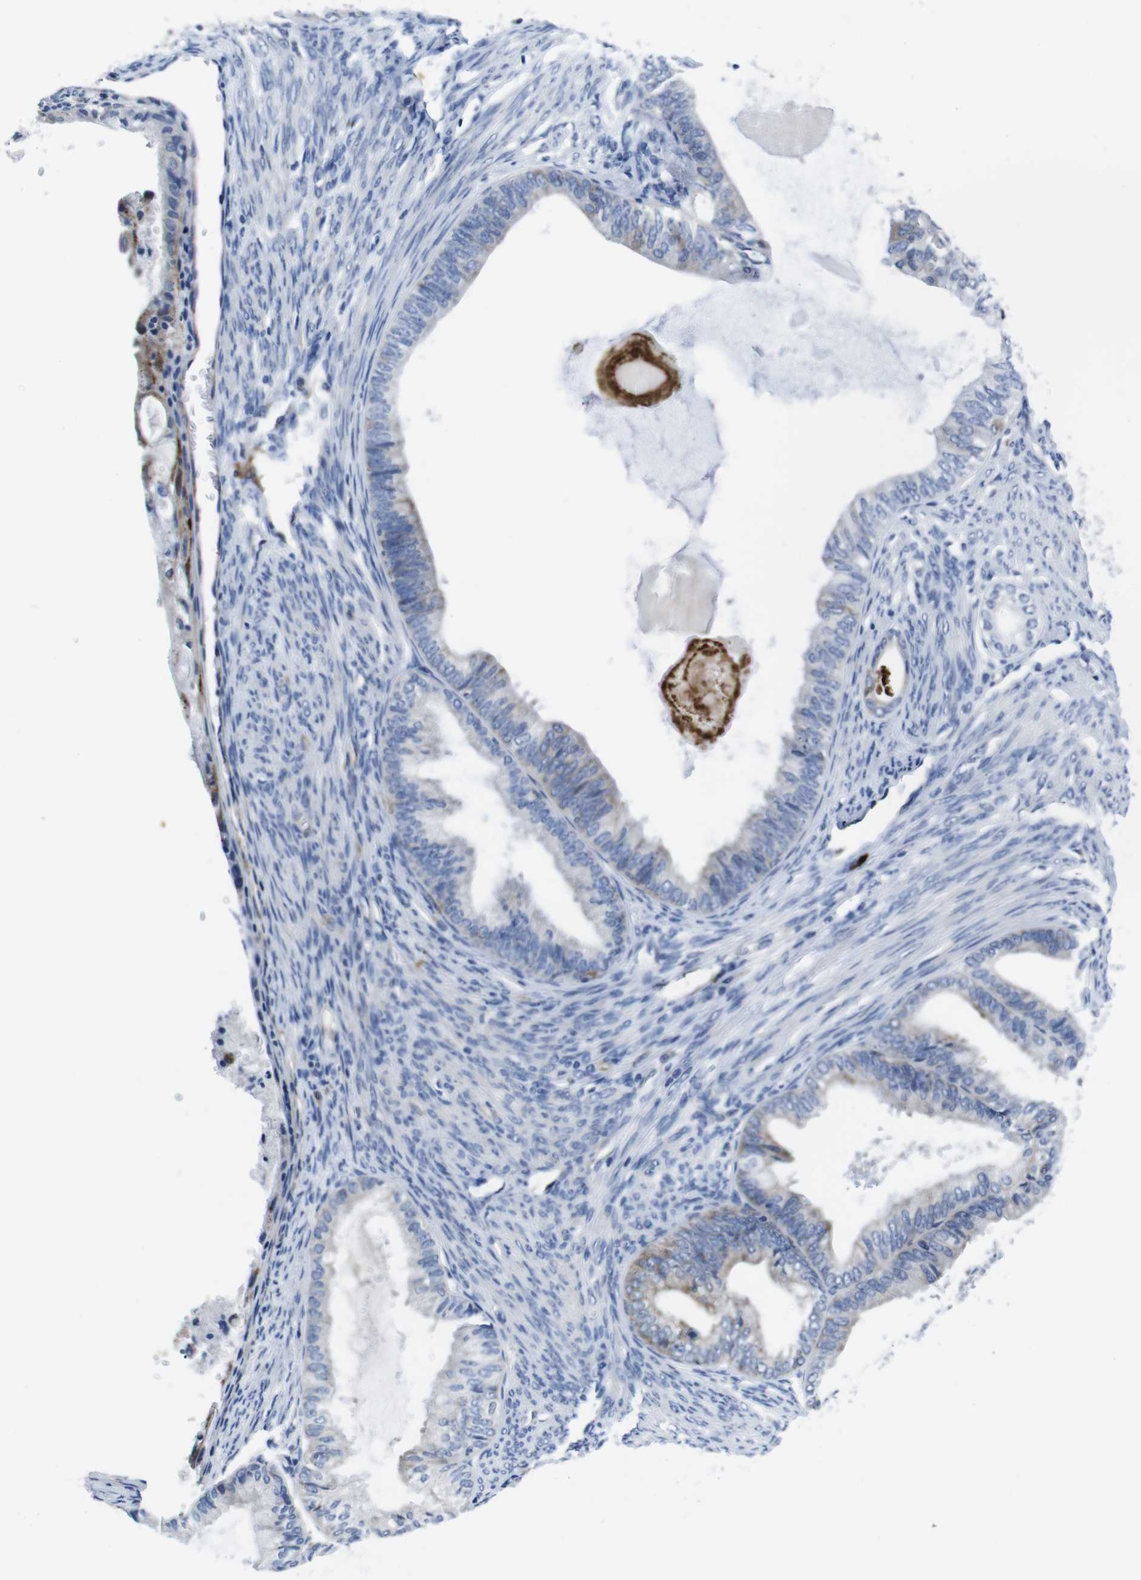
{"staining": {"intensity": "weak", "quantity": "<25%", "location": "cytoplasmic/membranous"}, "tissue": "endometrial cancer", "cell_type": "Tumor cells", "image_type": "cancer", "snomed": [{"axis": "morphology", "description": "Adenocarcinoma, NOS"}, {"axis": "topography", "description": "Endometrium"}], "caption": "Immunohistochemistry (IHC) histopathology image of neoplastic tissue: adenocarcinoma (endometrial) stained with DAB (3,3'-diaminobenzidine) shows no significant protein positivity in tumor cells.", "gene": "EIF4A1", "patient": {"sex": "female", "age": 86}}